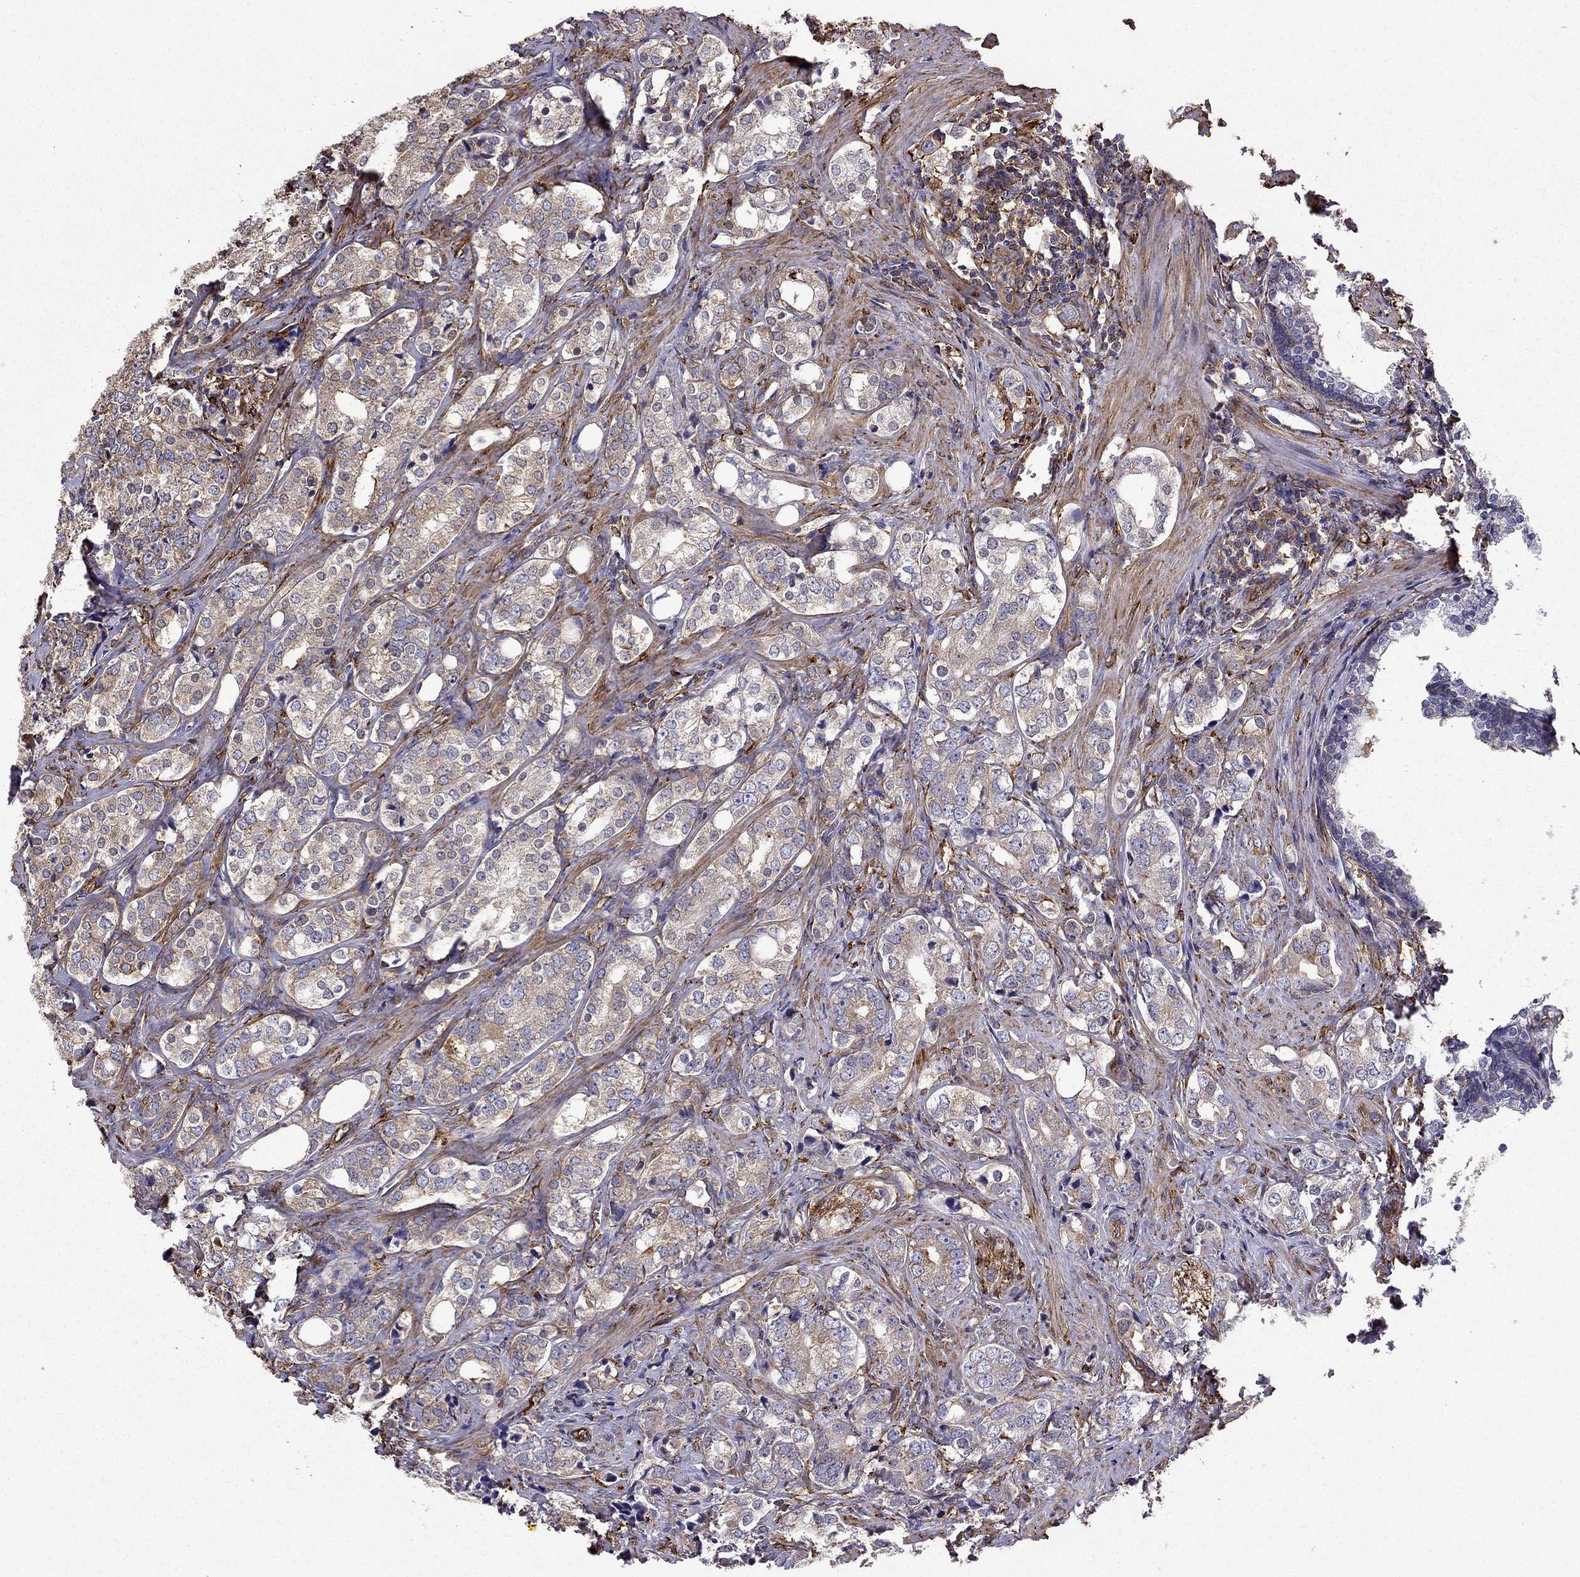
{"staining": {"intensity": "weak", "quantity": ">75%", "location": "cytoplasmic/membranous"}, "tissue": "prostate cancer", "cell_type": "Tumor cells", "image_type": "cancer", "snomed": [{"axis": "morphology", "description": "Adenocarcinoma, NOS"}, {"axis": "topography", "description": "Prostate and seminal vesicle, NOS"}], "caption": "Protein staining by IHC demonstrates weak cytoplasmic/membranous staining in about >75% of tumor cells in prostate cancer (adenocarcinoma).", "gene": "MAP4", "patient": {"sex": "male", "age": 63}}